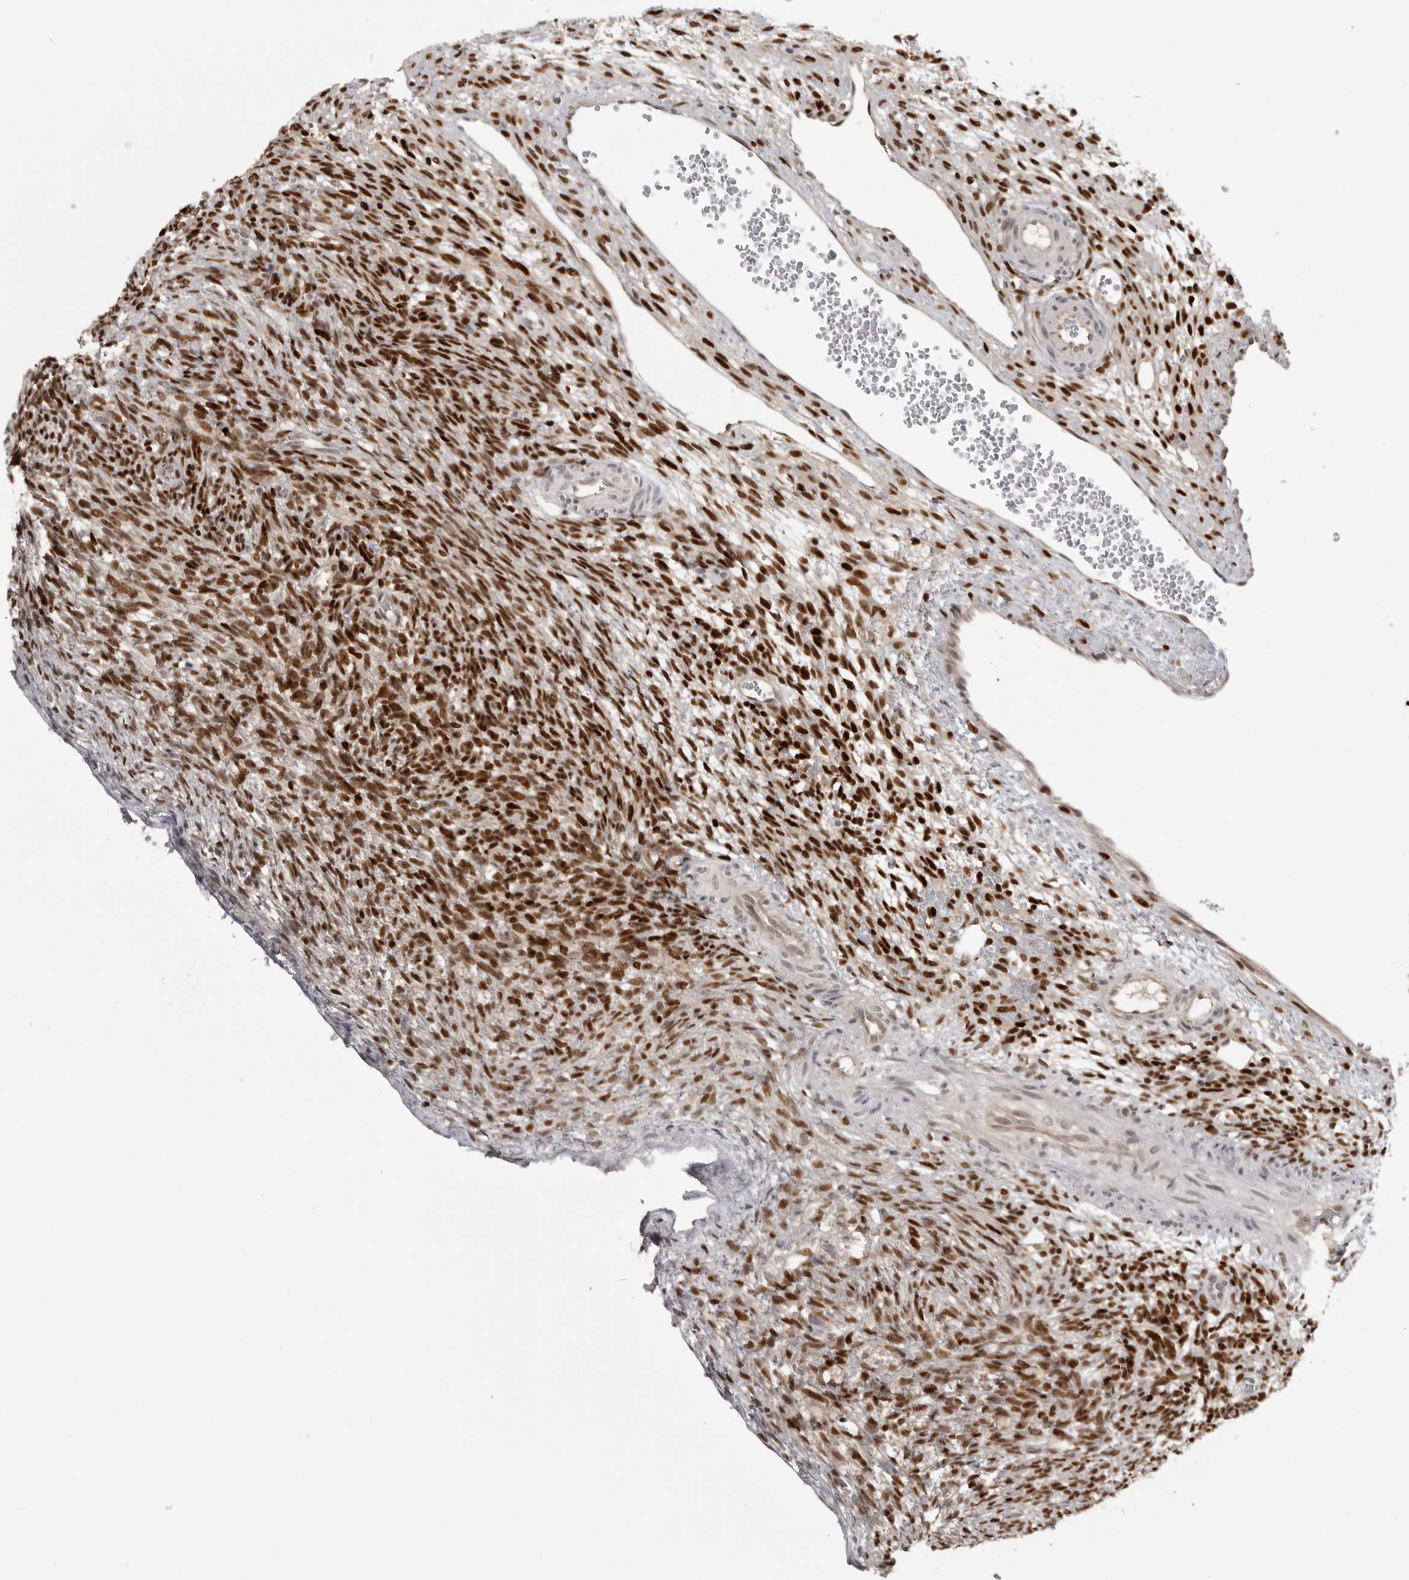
{"staining": {"intensity": "strong", "quantity": ">75%", "location": "nuclear"}, "tissue": "ovary", "cell_type": "Ovarian stroma cells", "image_type": "normal", "snomed": [{"axis": "morphology", "description": "Normal tissue, NOS"}, {"axis": "topography", "description": "Ovary"}], "caption": "Immunohistochemistry micrograph of unremarkable ovary stained for a protein (brown), which reveals high levels of strong nuclear expression in about >75% of ovarian stroma cells.", "gene": "PEG3", "patient": {"sex": "female", "age": 34}}